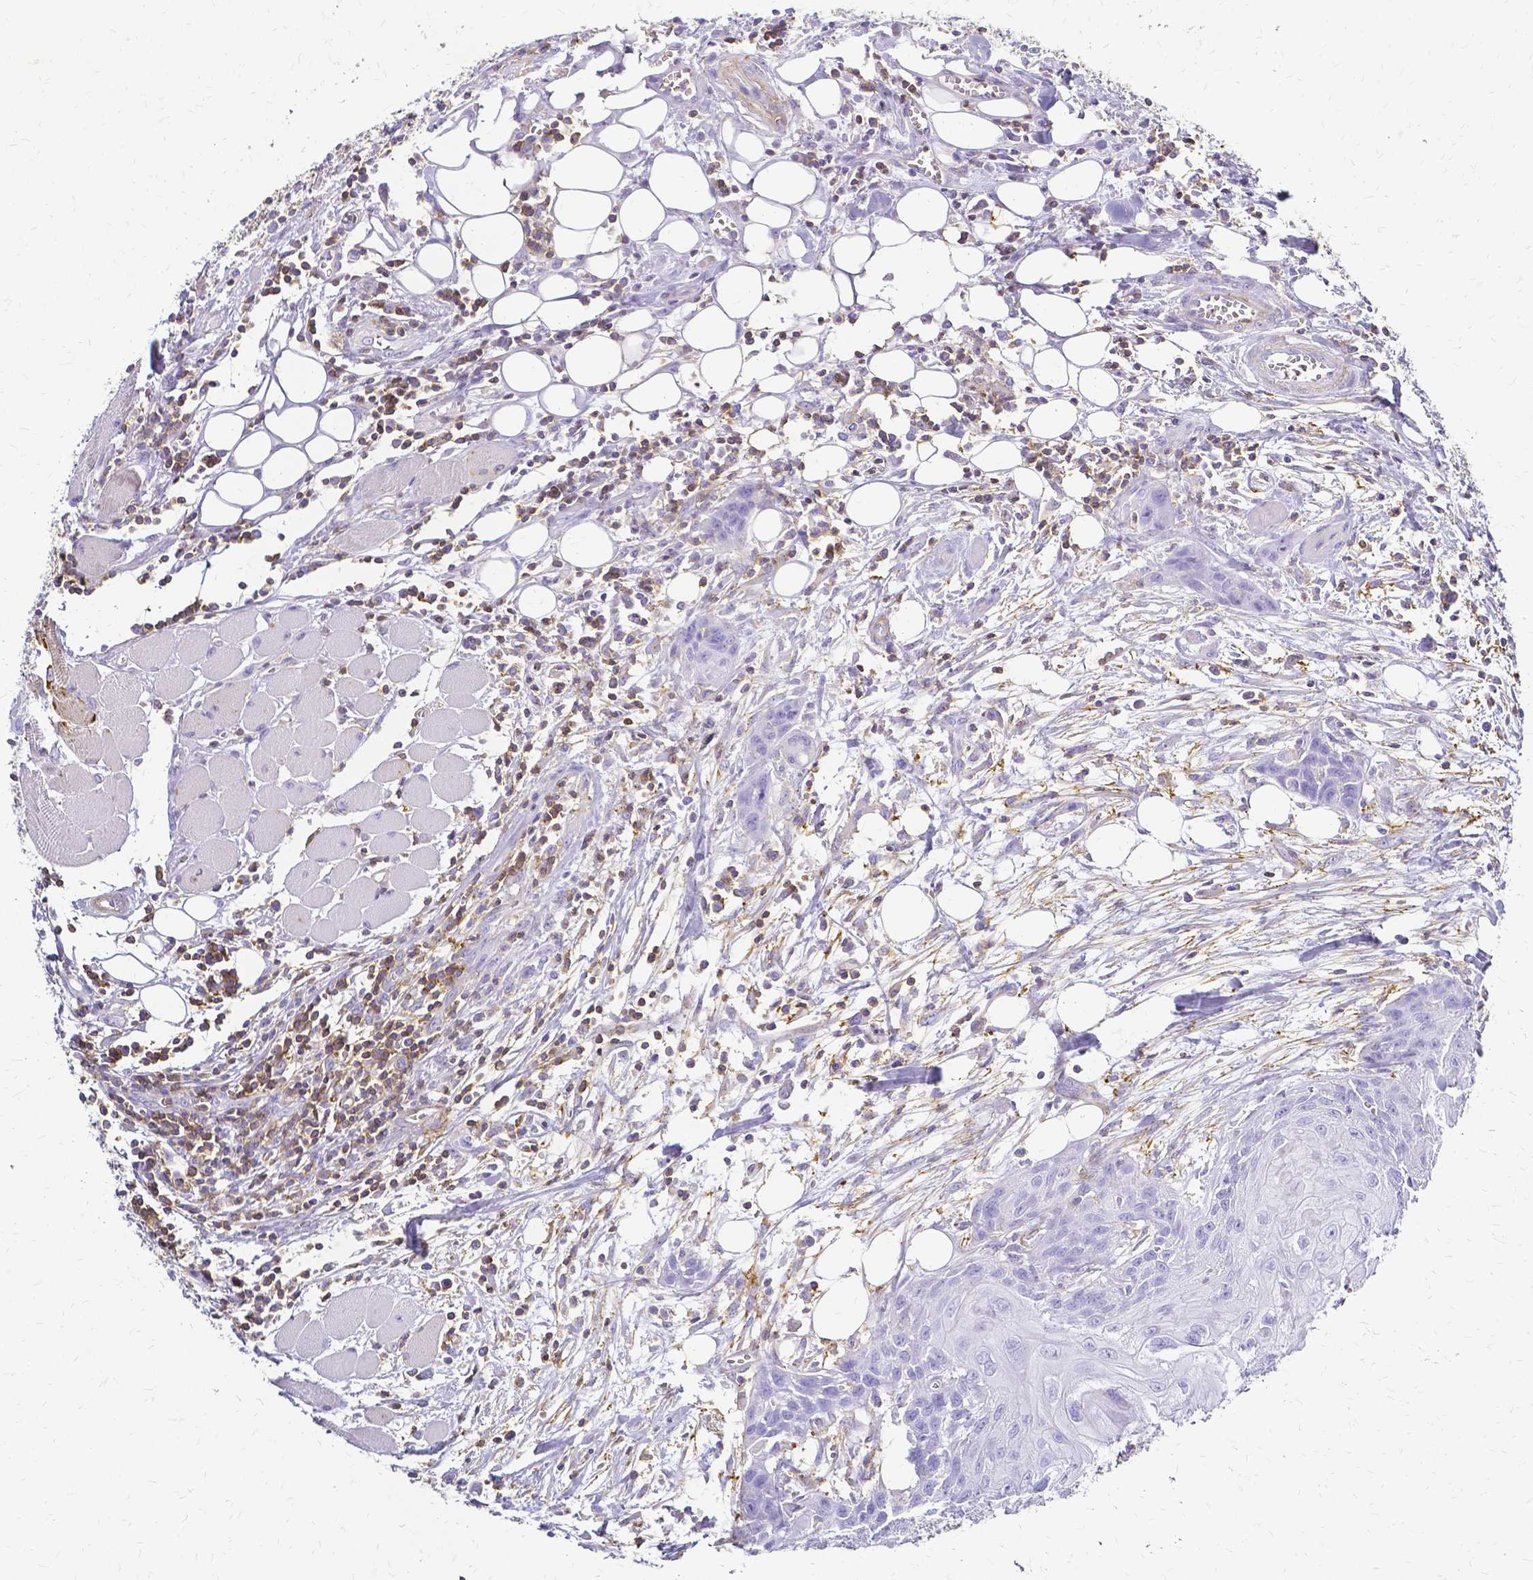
{"staining": {"intensity": "negative", "quantity": "none", "location": "none"}, "tissue": "head and neck cancer", "cell_type": "Tumor cells", "image_type": "cancer", "snomed": [{"axis": "morphology", "description": "Squamous cell carcinoma, NOS"}, {"axis": "topography", "description": "Oral tissue"}, {"axis": "topography", "description": "Head-Neck"}], "caption": "Squamous cell carcinoma (head and neck) stained for a protein using immunohistochemistry displays no positivity tumor cells.", "gene": "HSPA12A", "patient": {"sex": "male", "age": 58}}